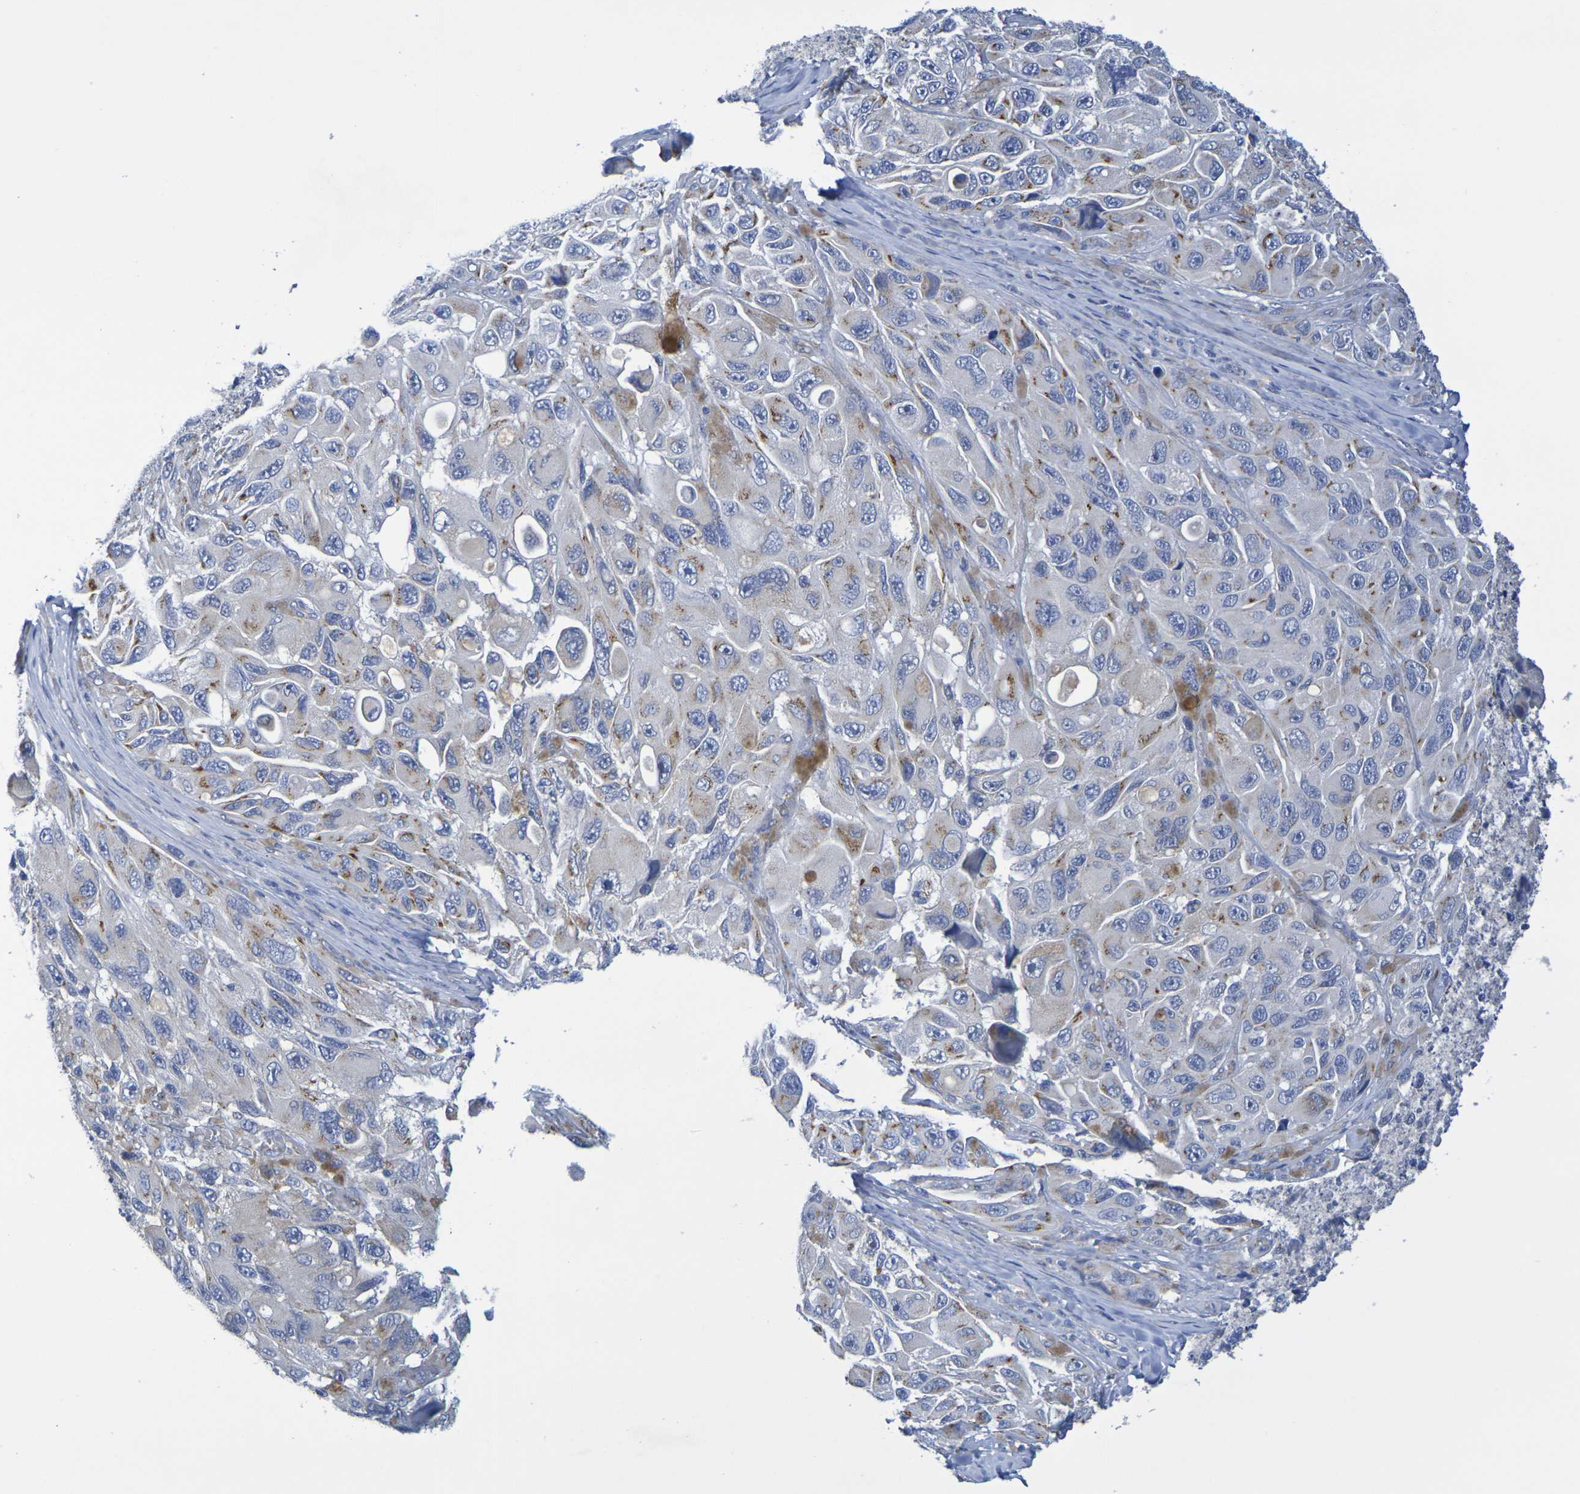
{"staining": {"intensity": "moderate", "quantity": ">75%", "location": "cytoplasmic/membranous"}, "tissue": "melanoma", "cell_type": "Tumor cells", "image_type": "cancer", "snomed": [{"axis": "morphology", "description": "Malignant melanoma, NOS"}, {"axis": "topography", "description": "Skin"}], "caption": "Moderate cytoplasmic/membranous staining for a protein is seen in about >75% of tumor cells of malignant melanoma using IHC.", "gene": "TMCC3", "patient": {"sex": "female", "age": 73}}